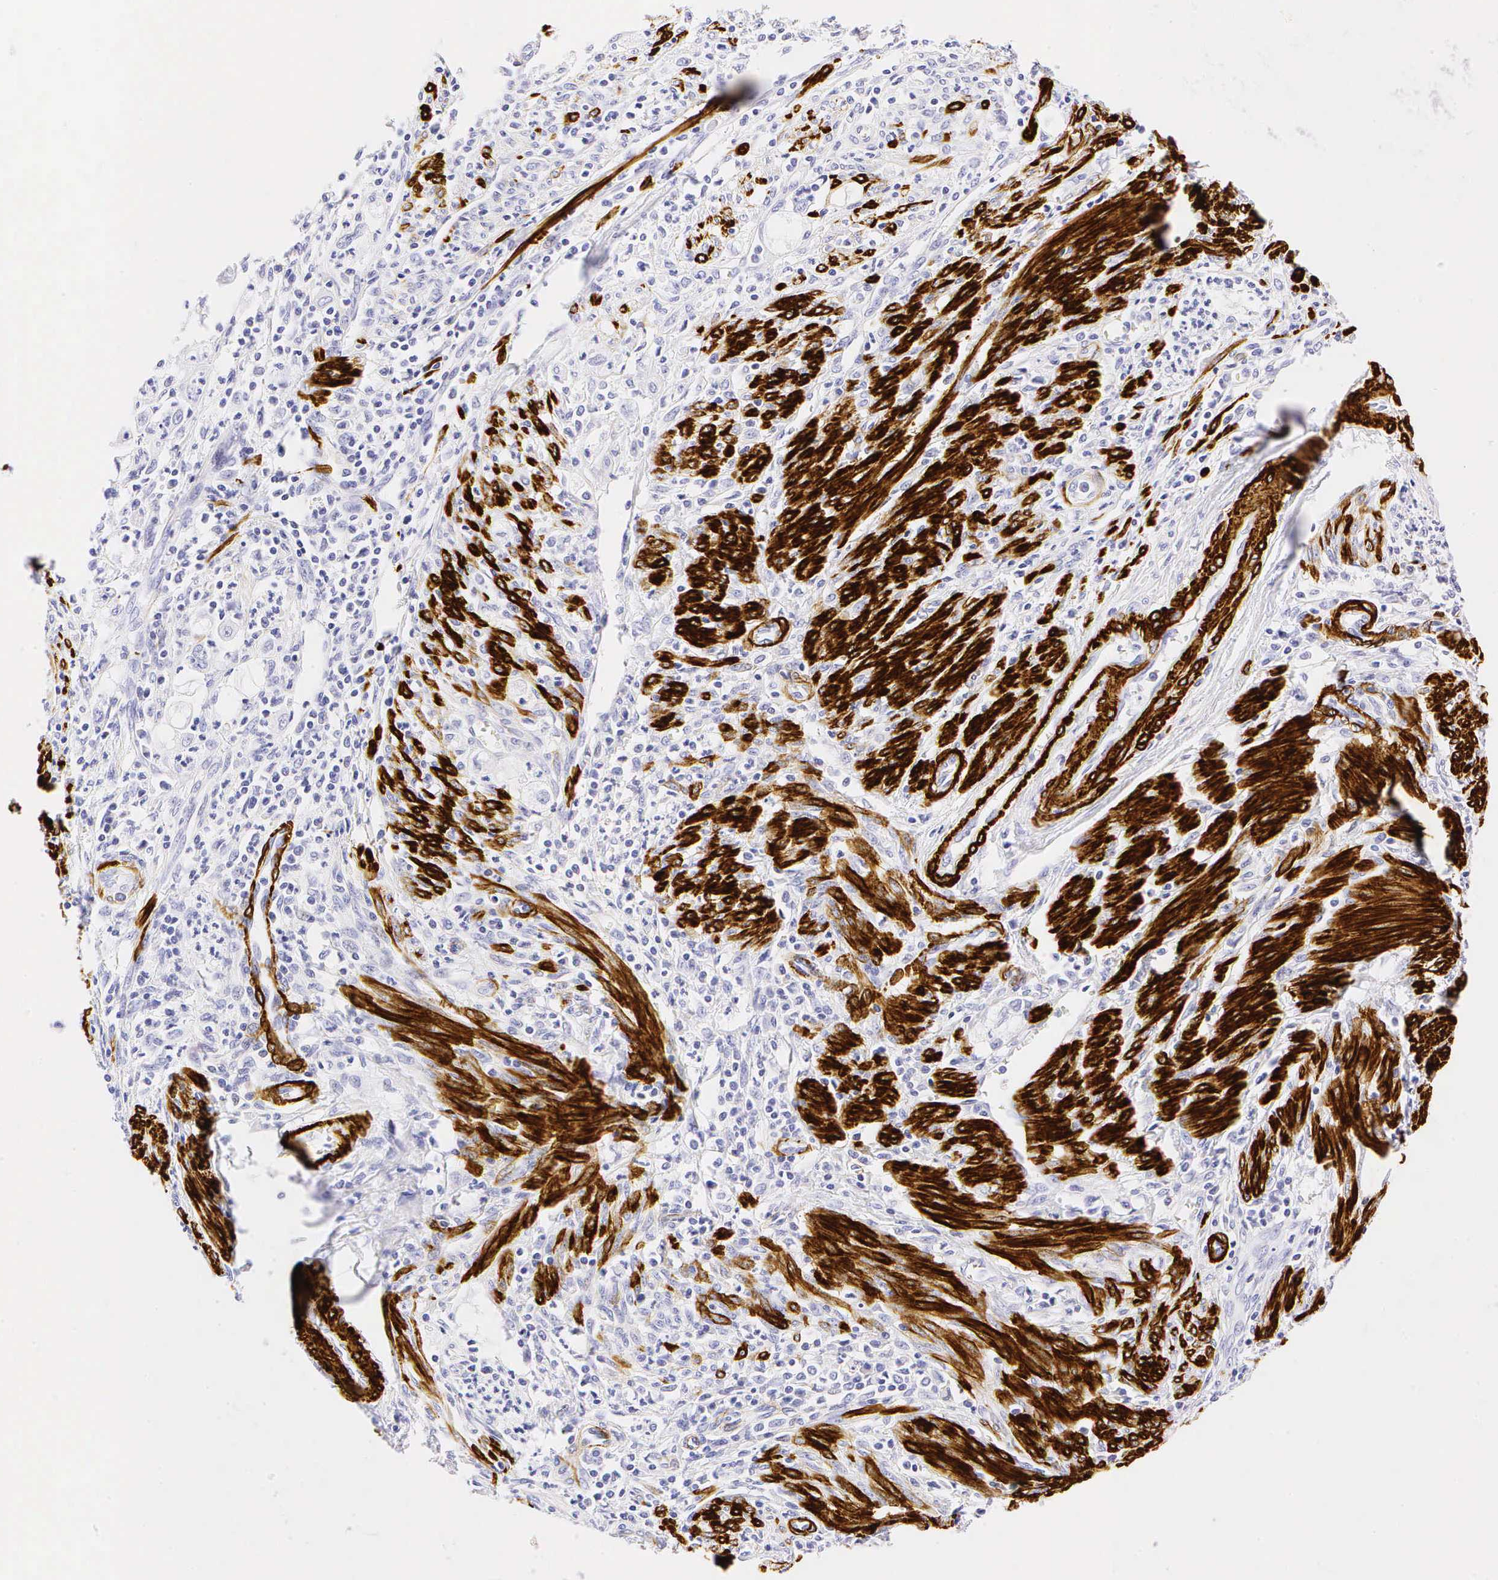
{"staining": {"intensity": "negative", "quantity": "none", "location": "none"}, "tissue": "endometrial cancer", "cell_type": "Tumor cells", "image_type": "cancer", "snomed": [{"axis": "morphology", "description": "Adenocarcinoma, NOS"}, {"axis": "topography", "description": "Endometrium"}], "caption": "Tumor cells are negative for protein expression in human endometrial cancer (adenocarcinoma).", "gene": "CALD1", "patient": {"sex": "female", "age": 75}}